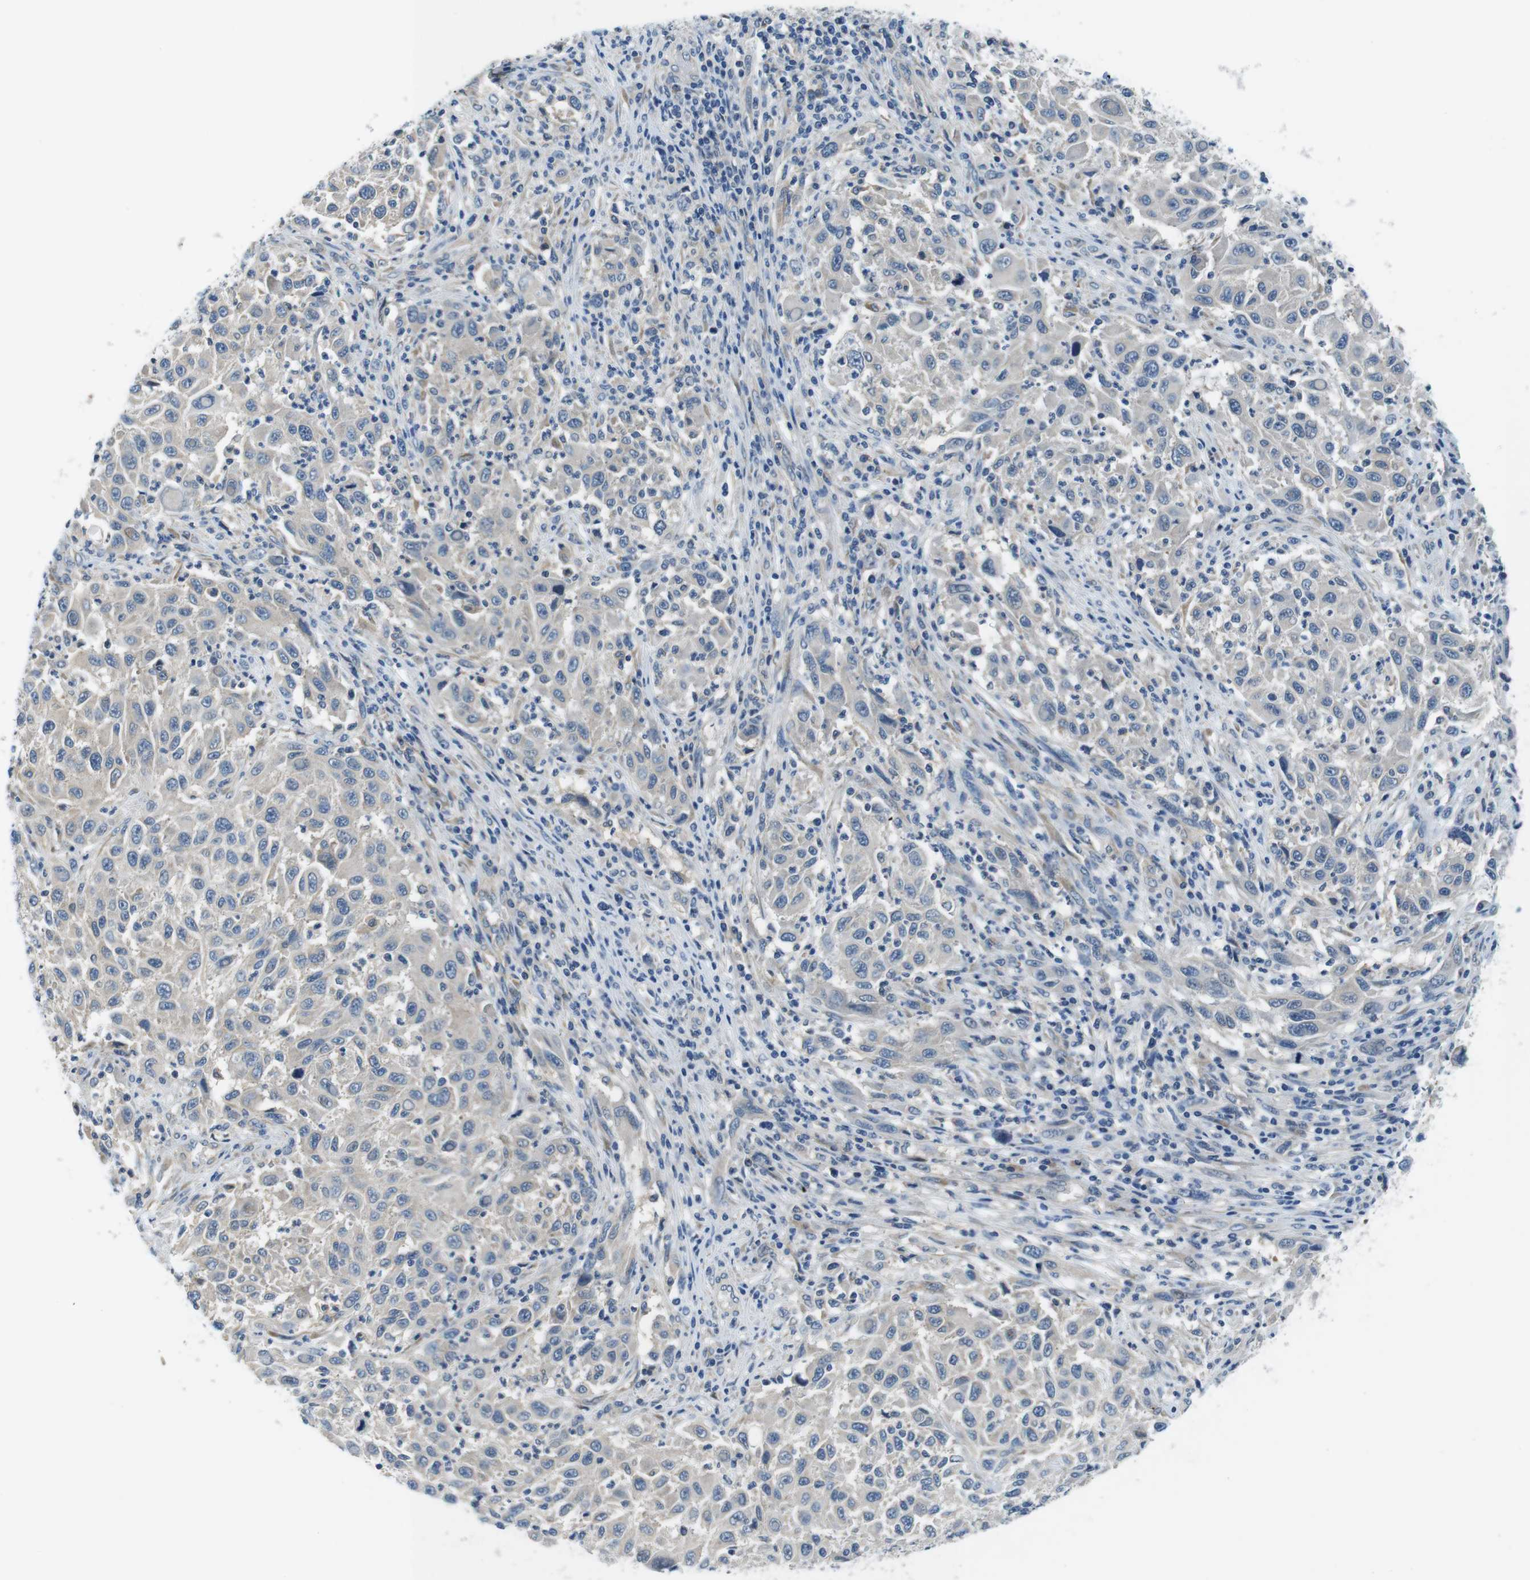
{"staining": {"intensity": "weak", "quantity": "25%-75%", "location": "cytoplasmic/membranous"}, "tissue": "melanoma", "cell_type": "Tumor cells", "image_type": "cancer", "snomed": [{"axis": "morphology", "description": "Malignant melanoma, Metastatic site"}, {"axis": "topography", "description": "Lymph node"}], "caption": "Immunohistochemical staining of human melanoma demonstrates weak cytoplasmic/membranous protein expression in about 25%-75% of tumor cells.", "gene": "EIF2B5", "patient": {"sex": "male", "age": 61}}